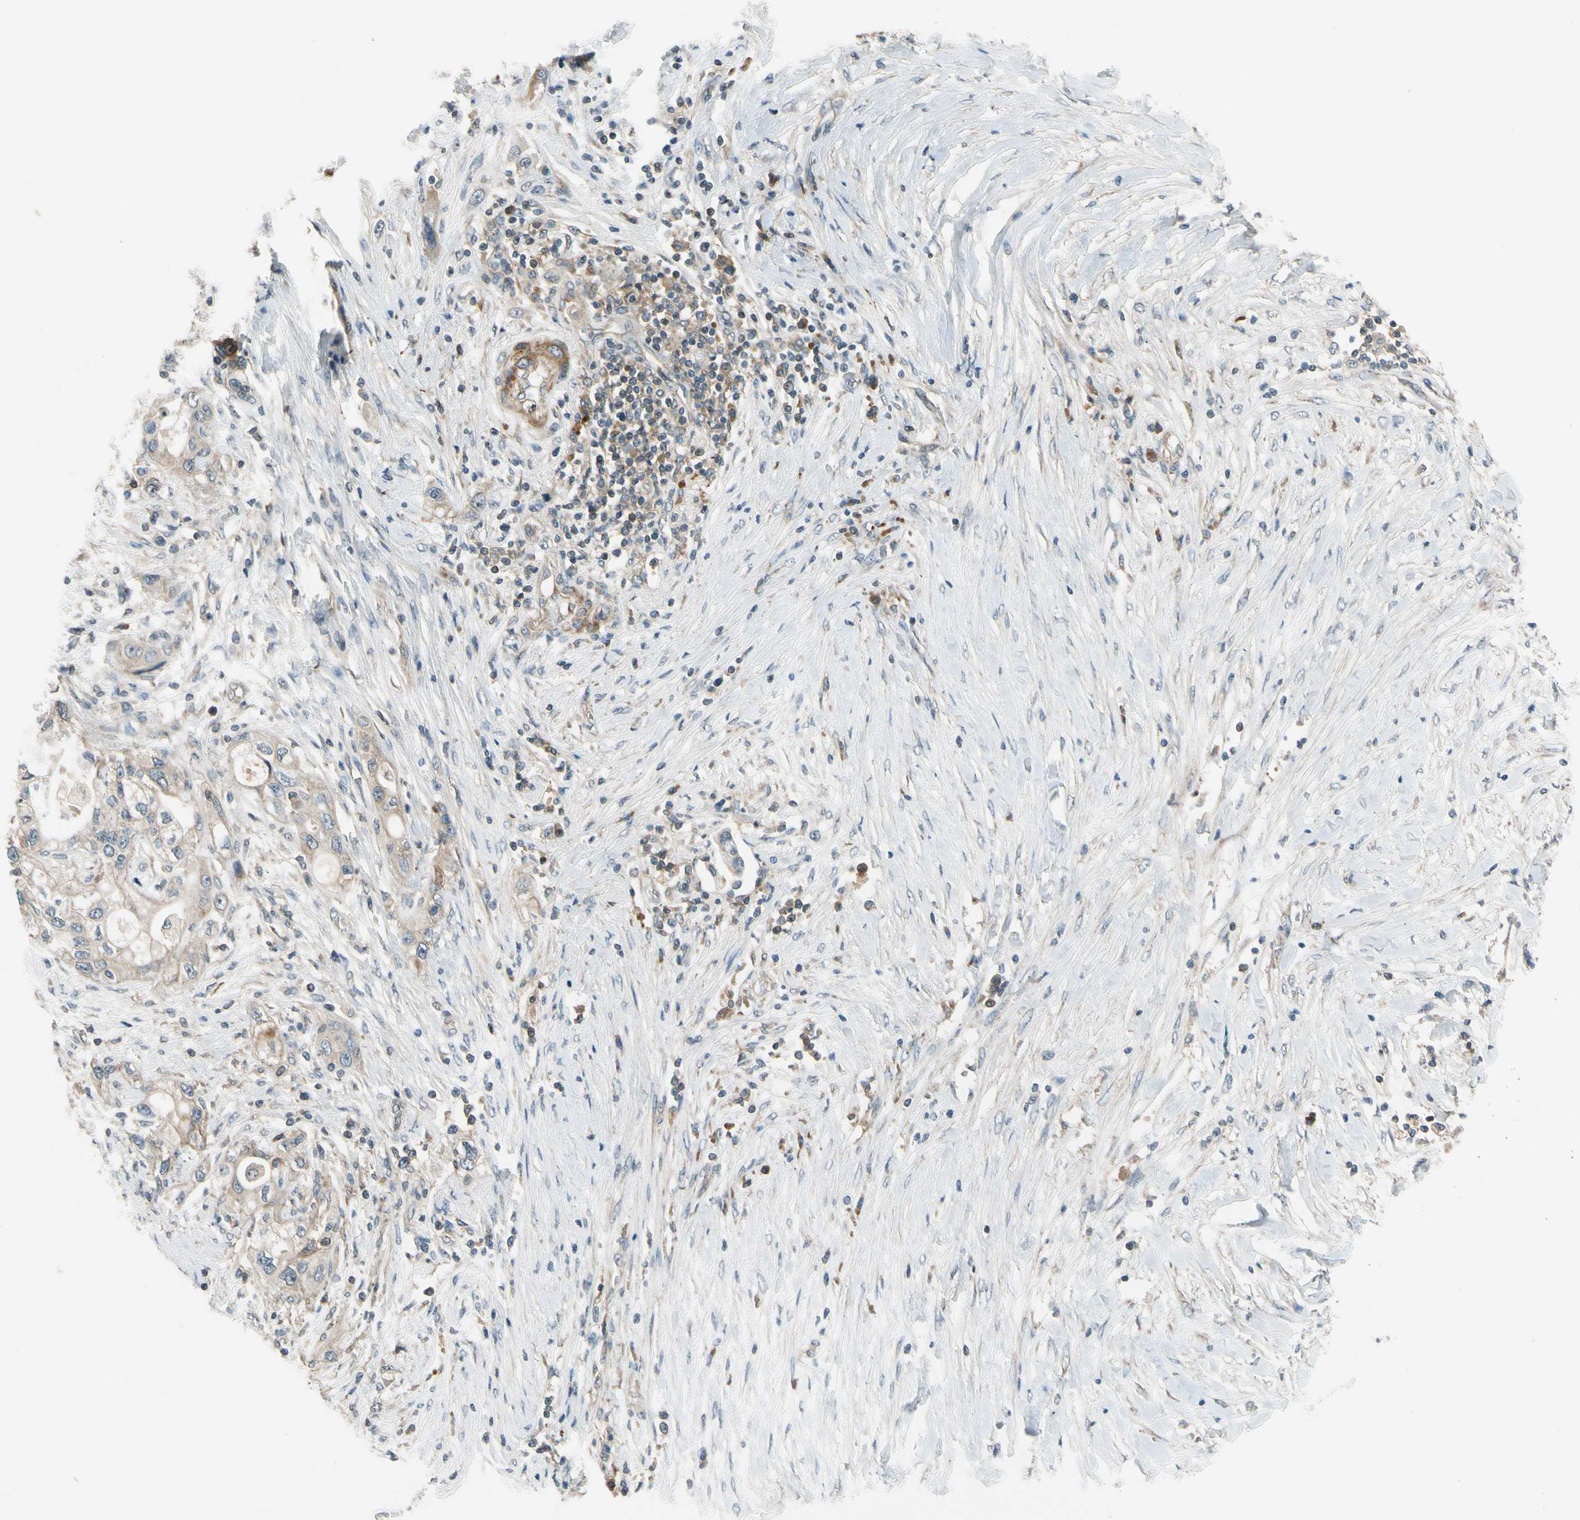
{"staining": {"intensity": "weak", "quantity": "25%-75%", "location": "cytoplasmic/membranous"}, "tissue": "pancreatic cancer", "cell_type": "Tumor cells", "image_type": "cancer", "snomed": [{"axis": "morphology", "description": "Adenocarcinoma, NOS"}, {"axis": "topography", "description": "Pancreas"}], "caption": "This histopathology image exhibits immunohistochemistry staining of human pancreatic adenocarcinoma, with low weak cytoplasmic/membranous staining in approximately 25%-75% of tumor cells.", "gene": "MST1R", "patient": {"sex": "female", "age": 70}}